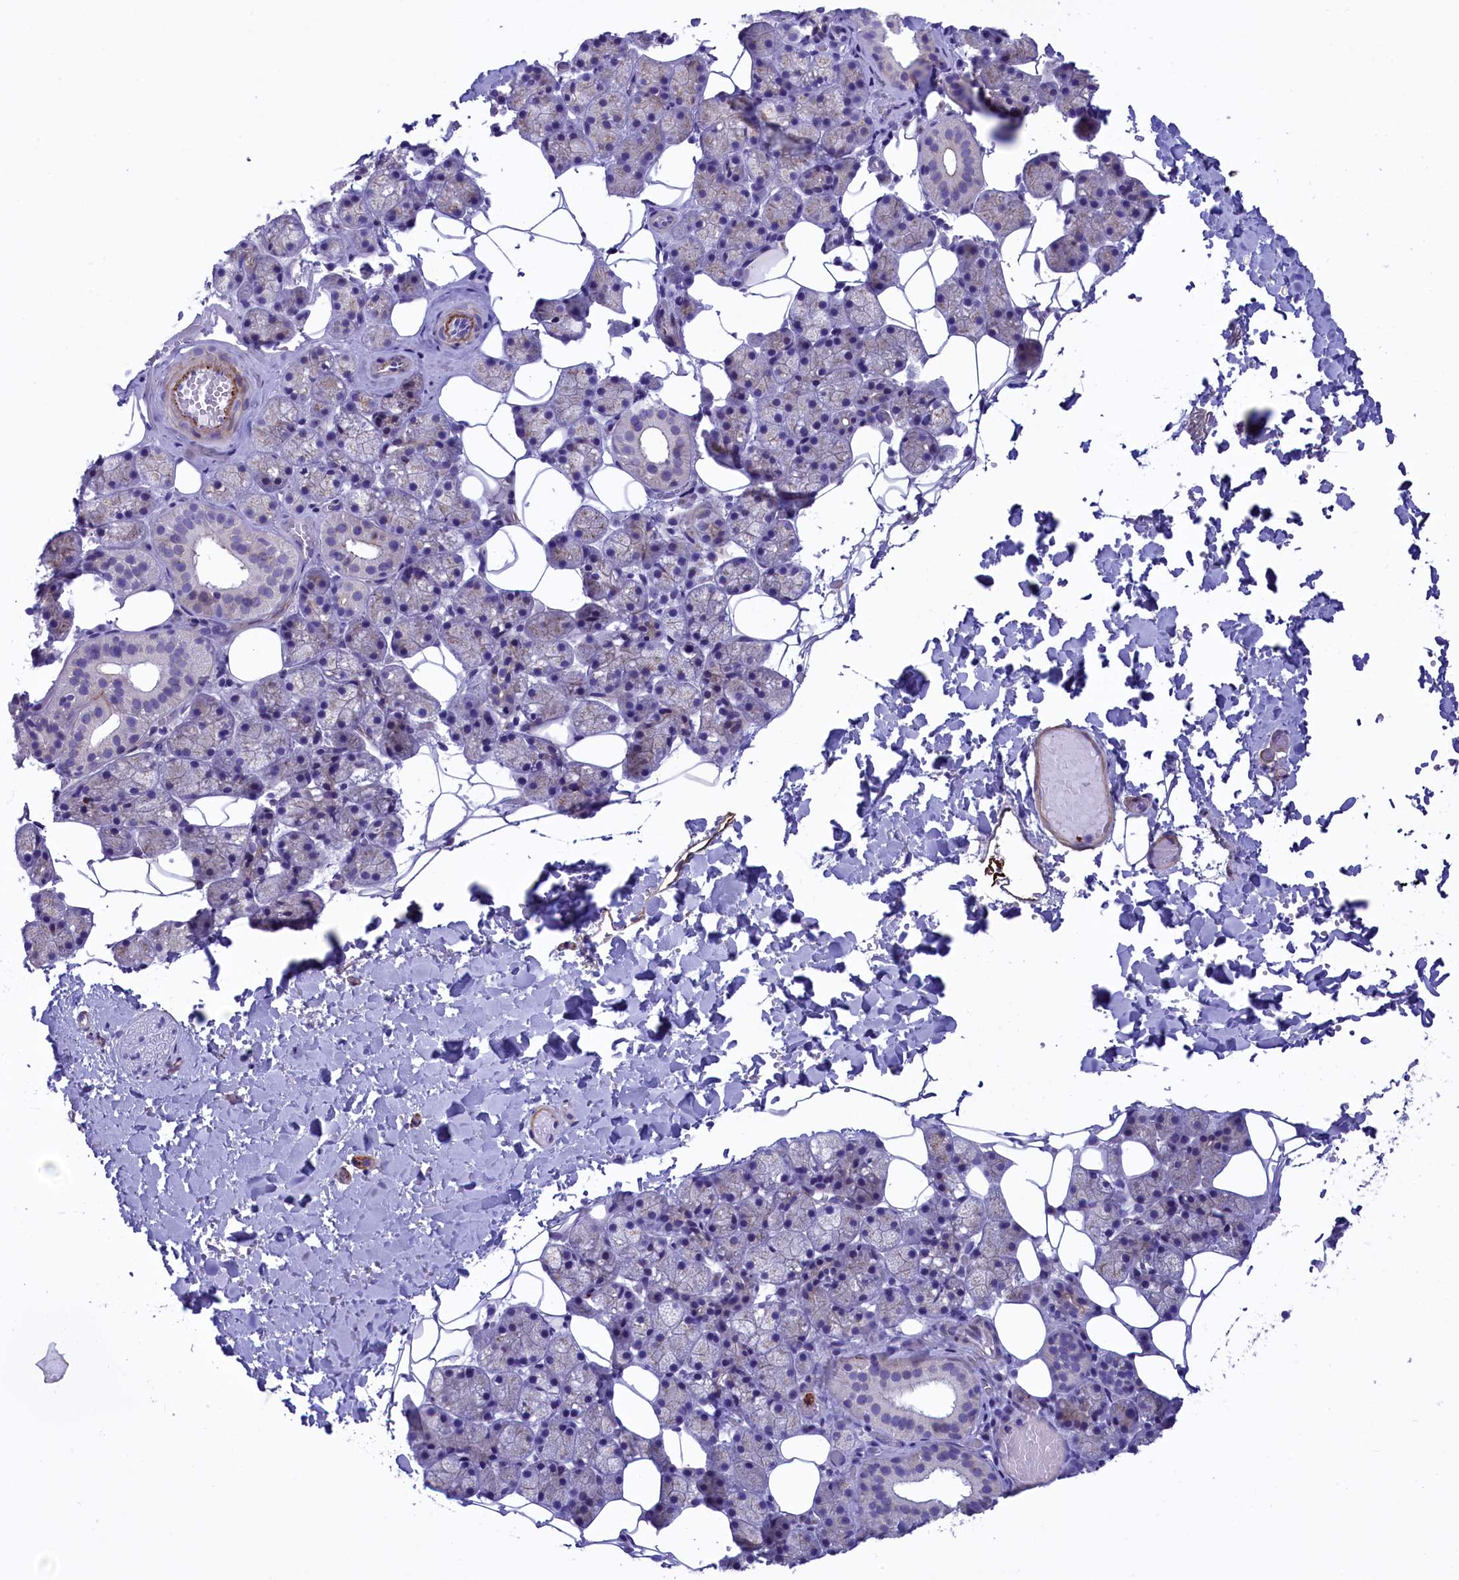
{"staining": {"intensity": "negative", "quantity": "none", "location": "none"}, "tissue": "salivary gland", "cell_type": "Glandular cells", "image_type": "normal", "snomed": [{"axis": "morphology", "description": "Normal tissue, NOS"}, {"axis": "topography", "description": "Salivary gland"}], "caption": "The immunohistochemistry (IHC) photomicrograph has no significant staining in glandular cells of salivary gland.", "gene": "LOXL1", "patient": {"sex": "female", "age": 33}}